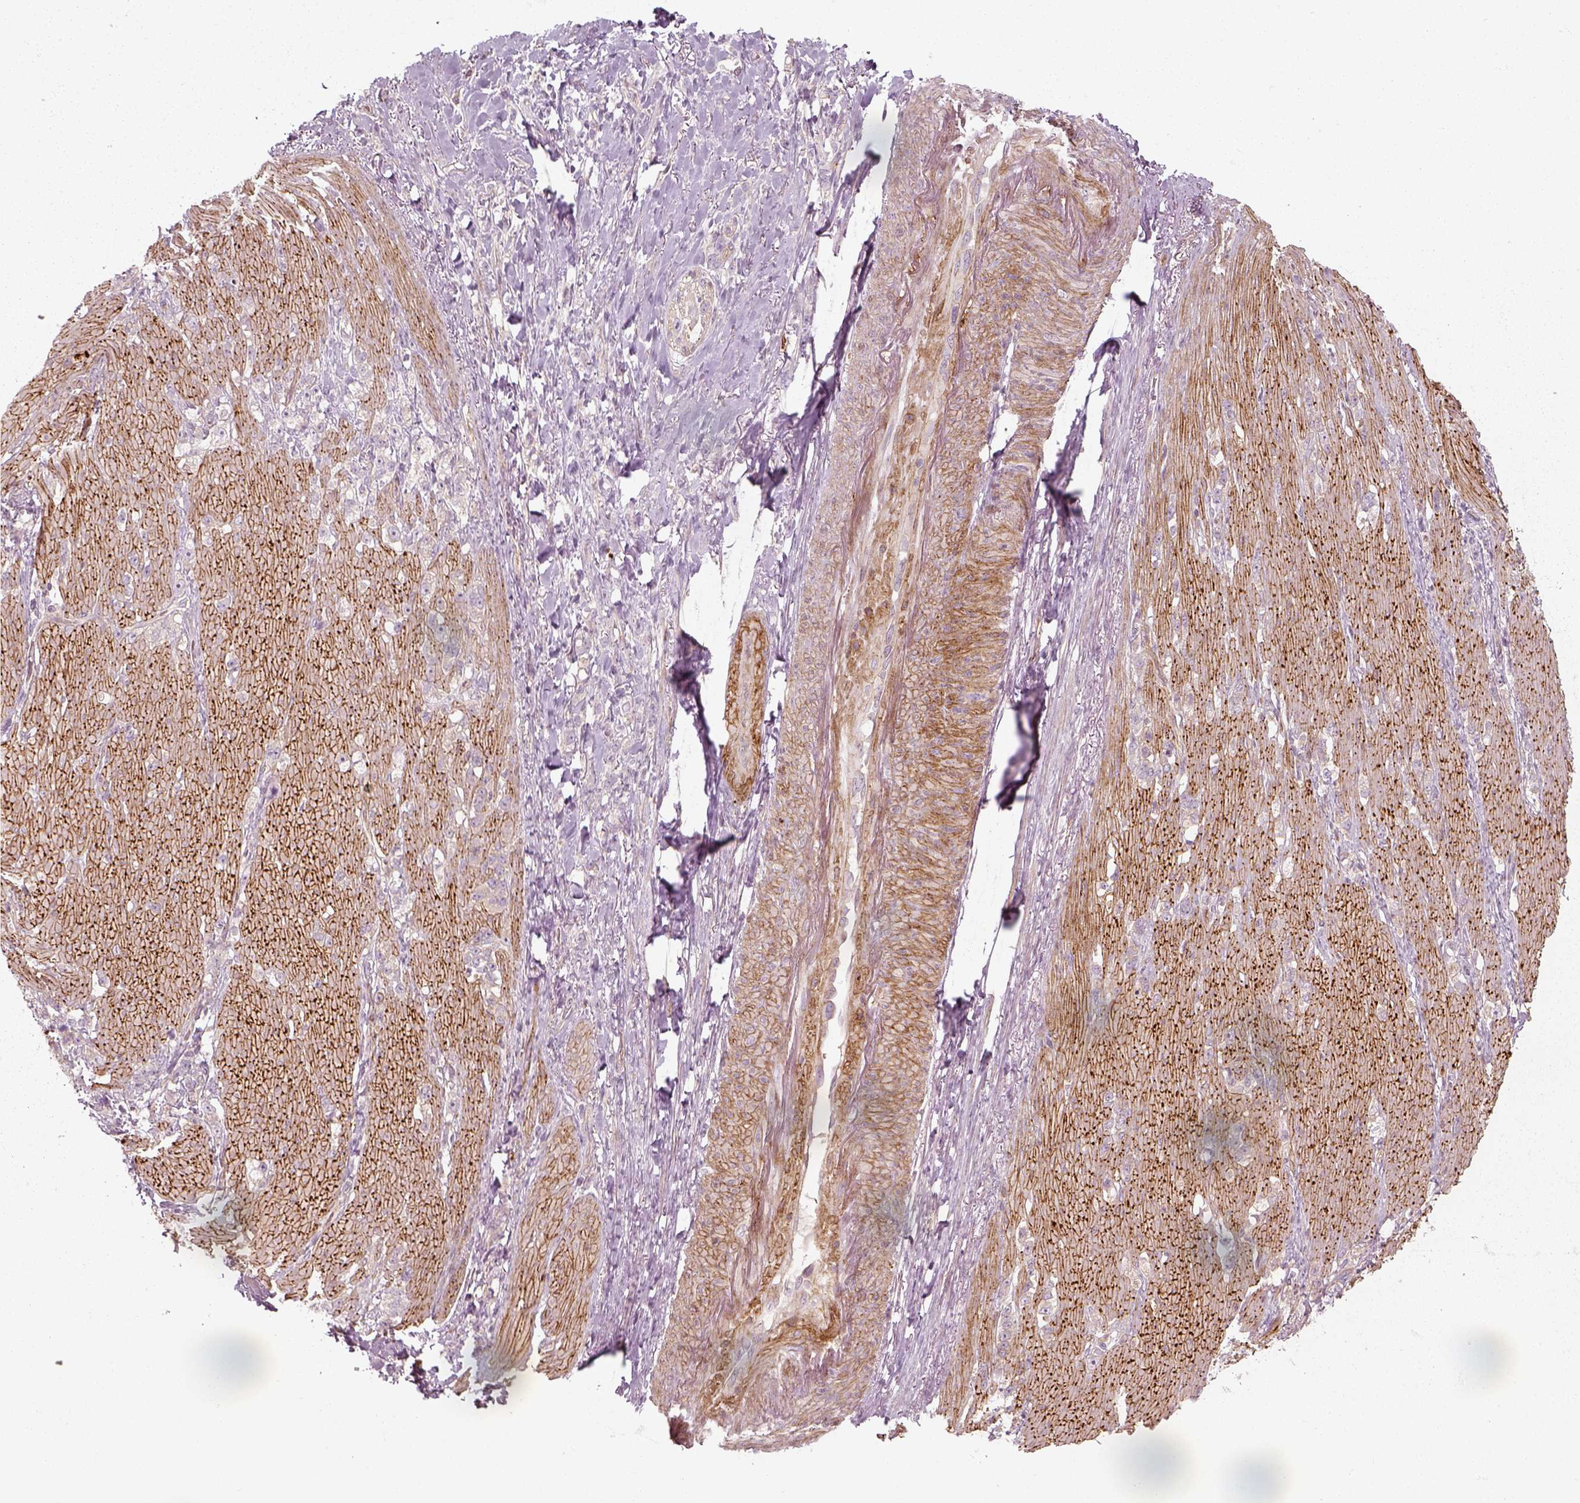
{"staining": {"intensity": "negative", "quantity": "none", "location": "none"}, "tissue": "stomach cancer", "cell_type": "Tumor cells", "image_type": "cancer", "snomed": [{"axis": "morphology", "description": "Adenocarcinoma, NOS"}, {"axis": "topography", "description": "Stomach, lower"}], "caption": "Immunohistochemical staining of human adenocarcinoma (stomach) displays no significant staining in tumor cells.", "gene": "NPTN", "patient": {"sex": "male", "age": 88}}